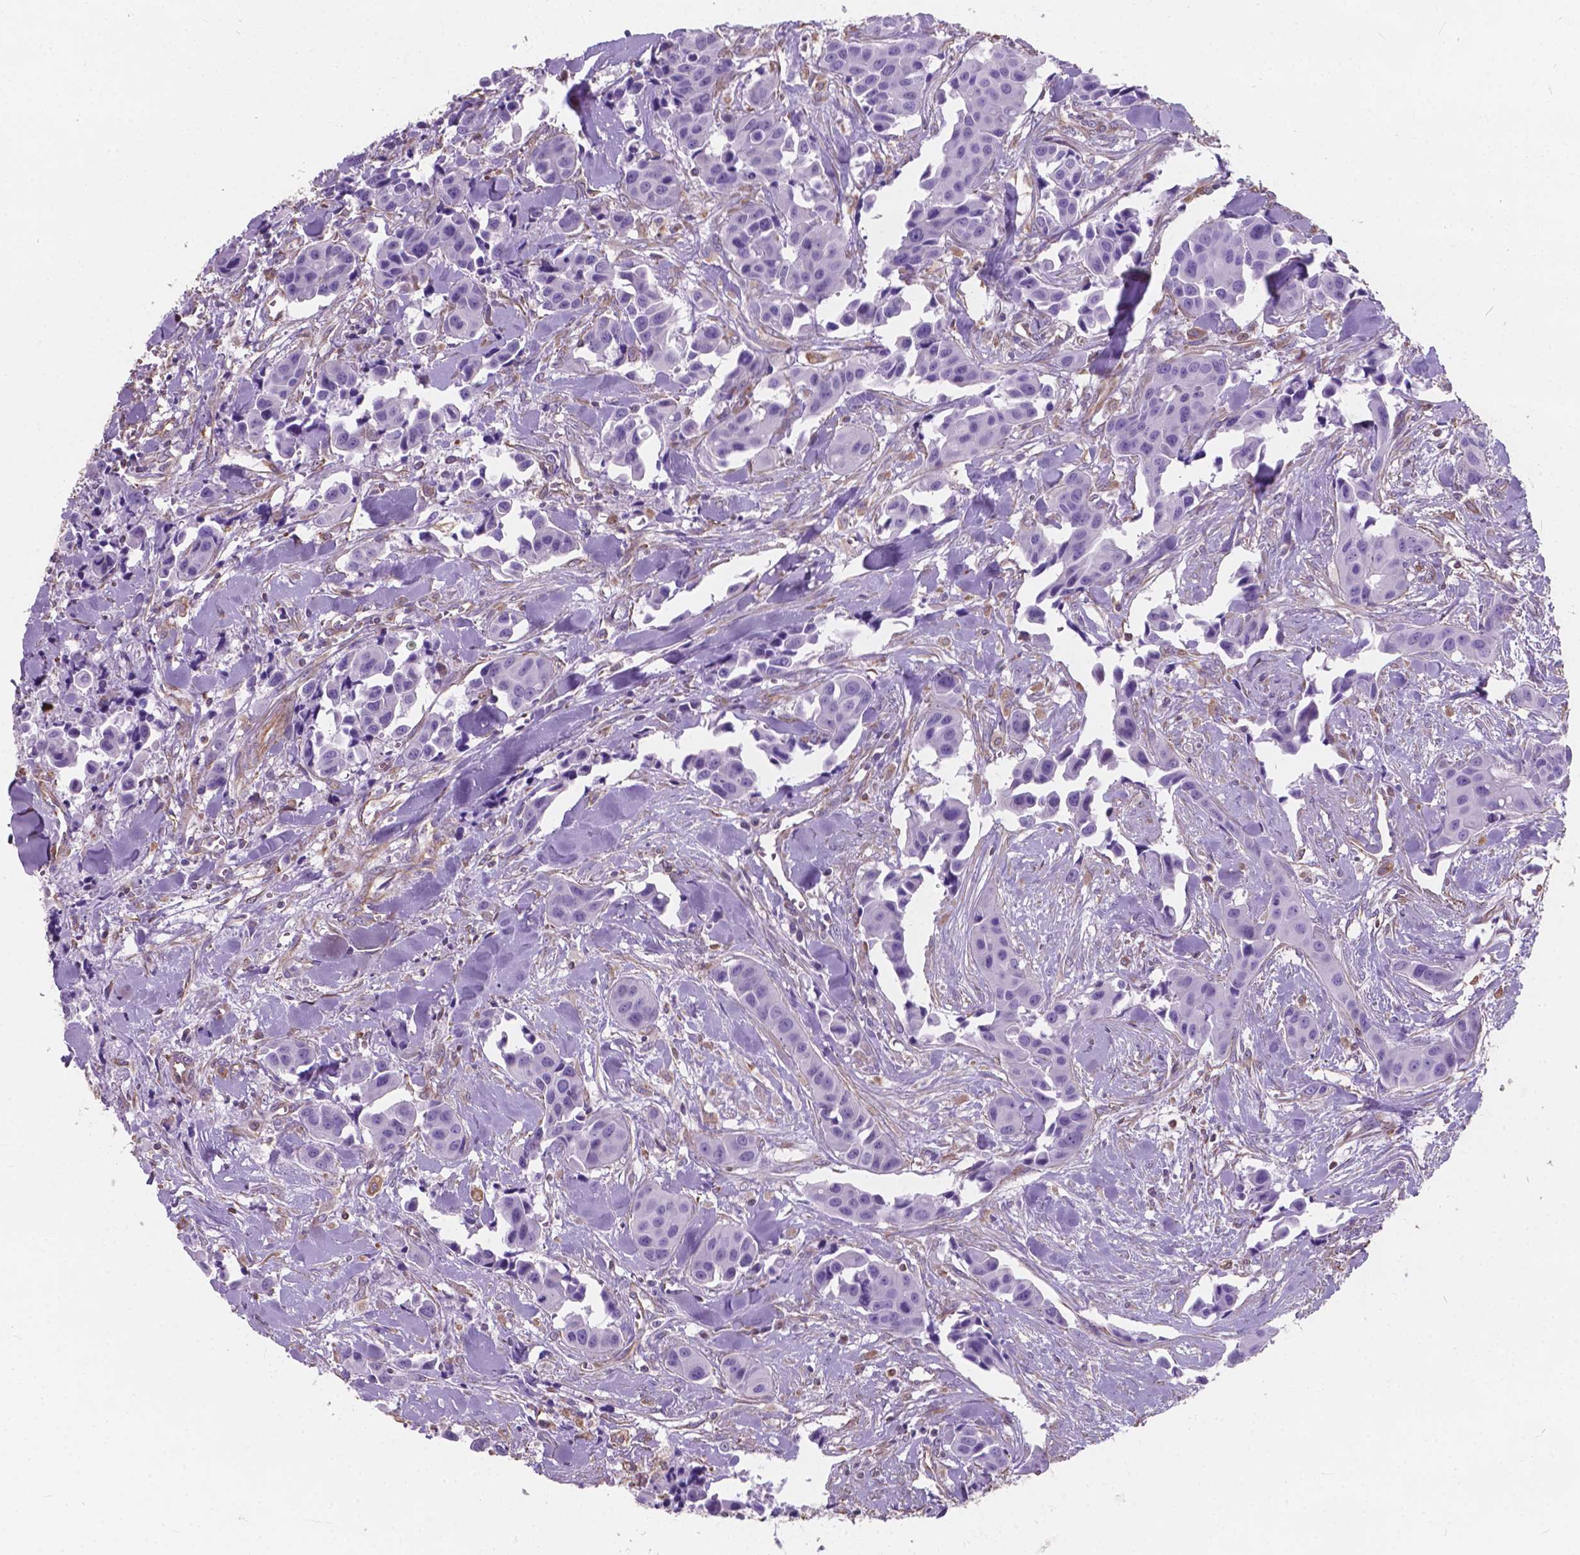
{"staining": {"intensity": "negative", "quantity": "none", "location": "none"}, "tissue": "head and neck cancer", "cell_type": "Tumor cells", "image_type": "cancer", "snomed": [{"axis": "morphology", "description": "Adenocarcinoma, NOS"}, {"axis": "topography", "description": "Head-Neck"}], "caption": "There is no significant staining in tumor cells of adenocarcinoma (head and neck). (IHC, brightfield microscopy, high magnification).", "gene": "AMOT", "patient": {"sex": "male", "age": 76}}